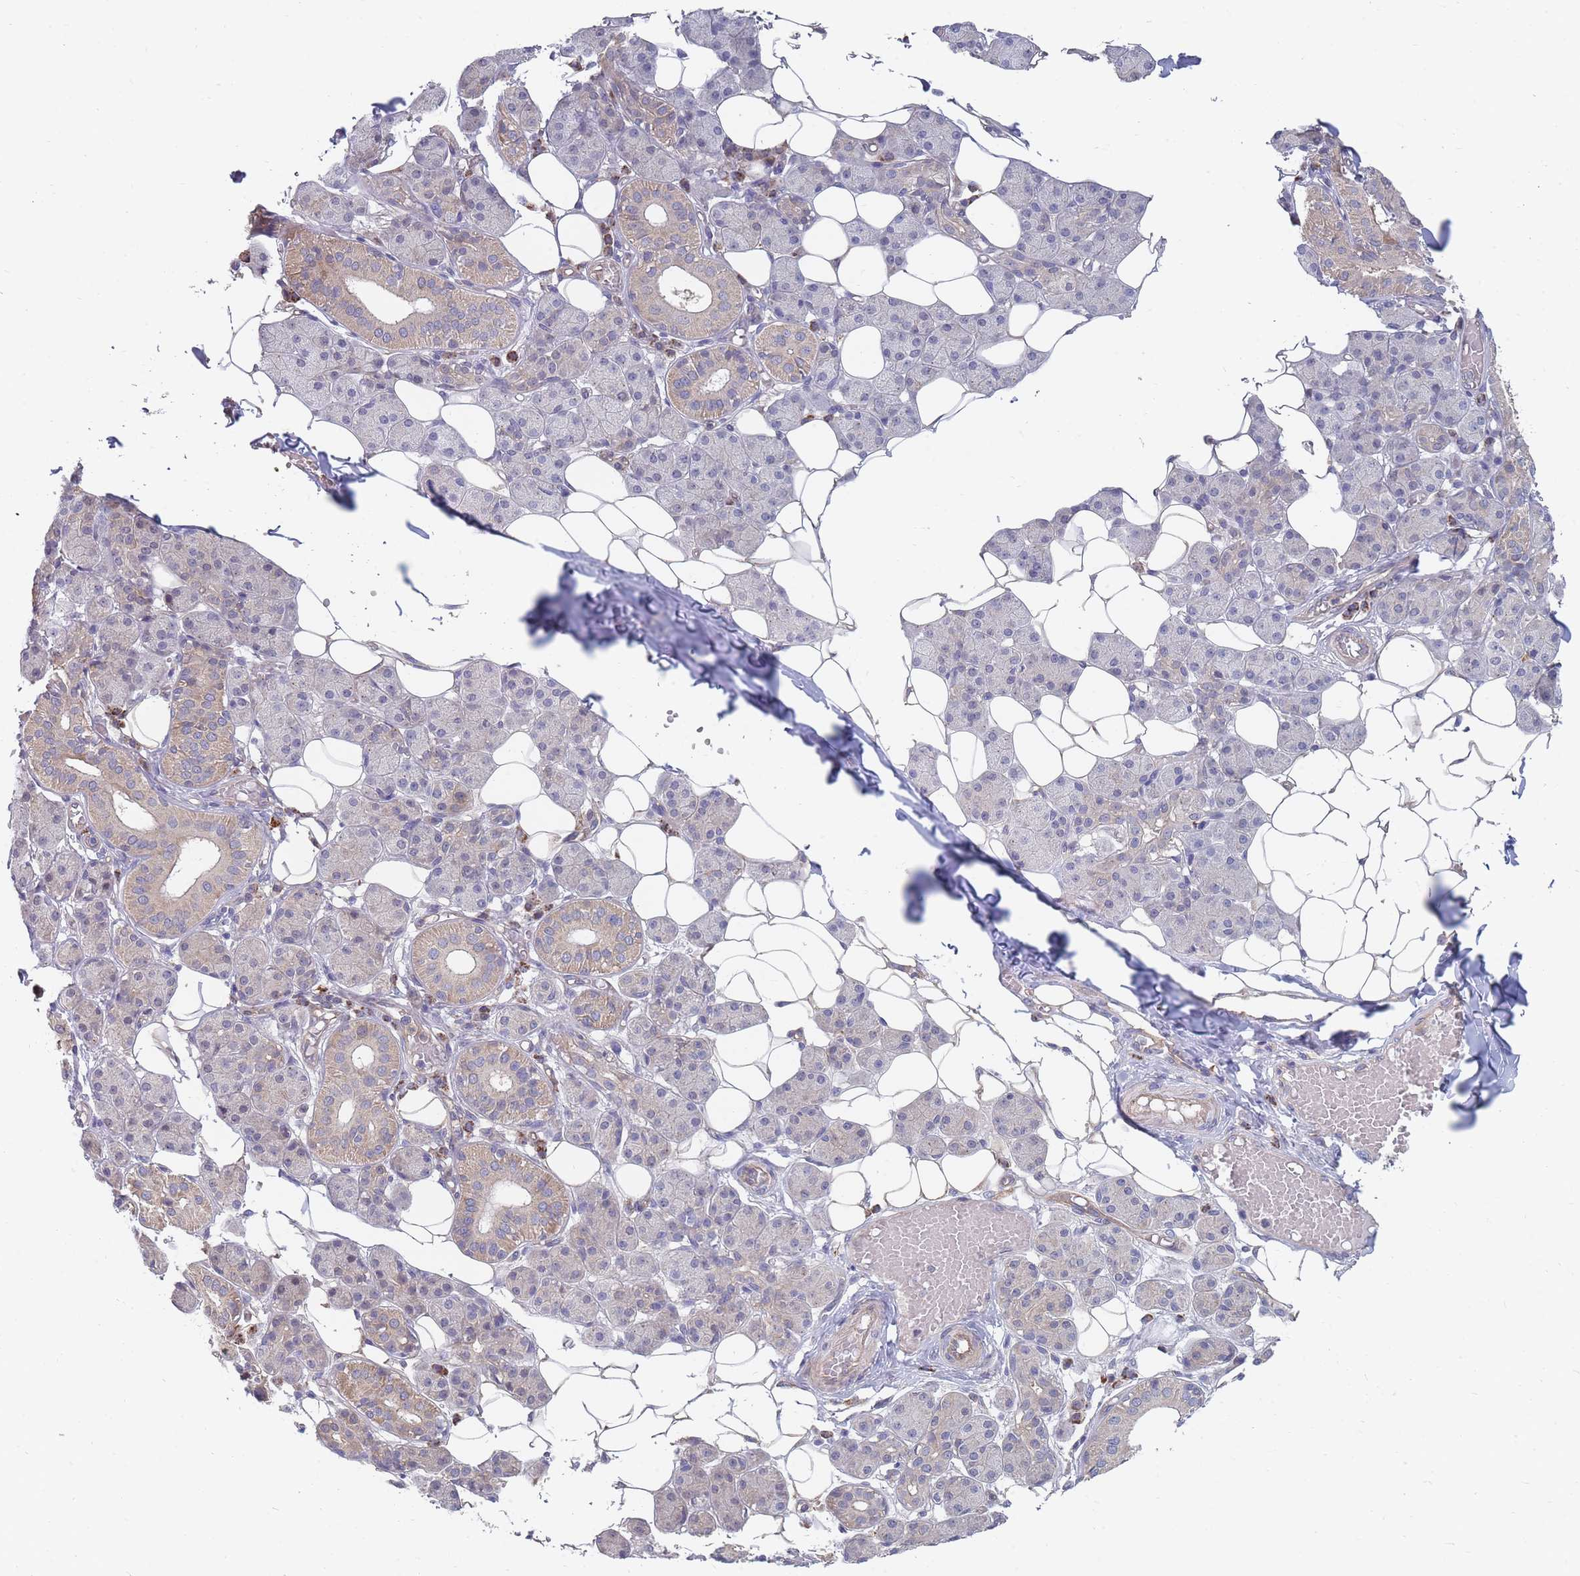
{"staining": {"intensity": "weak", "quantity": "<25%", "location": "cytoplasmic/membranous"}, "tissue": "salivary gland", "cell_type": "Glandular cells", "image_type": "normal", "snomed": [{"axis": "morphology", "description": "Normal tissue, NOS"}, {"axis": "topography", "description": "Salivary gland"}], "caption": "There is no significant positivity in glandular cells of salivary gland. (Immunohistochemistry (ihc), brightfield microscopy, high magnification).", "gene": "NUB1", "patient": {"sex": "female", "age": 33}}